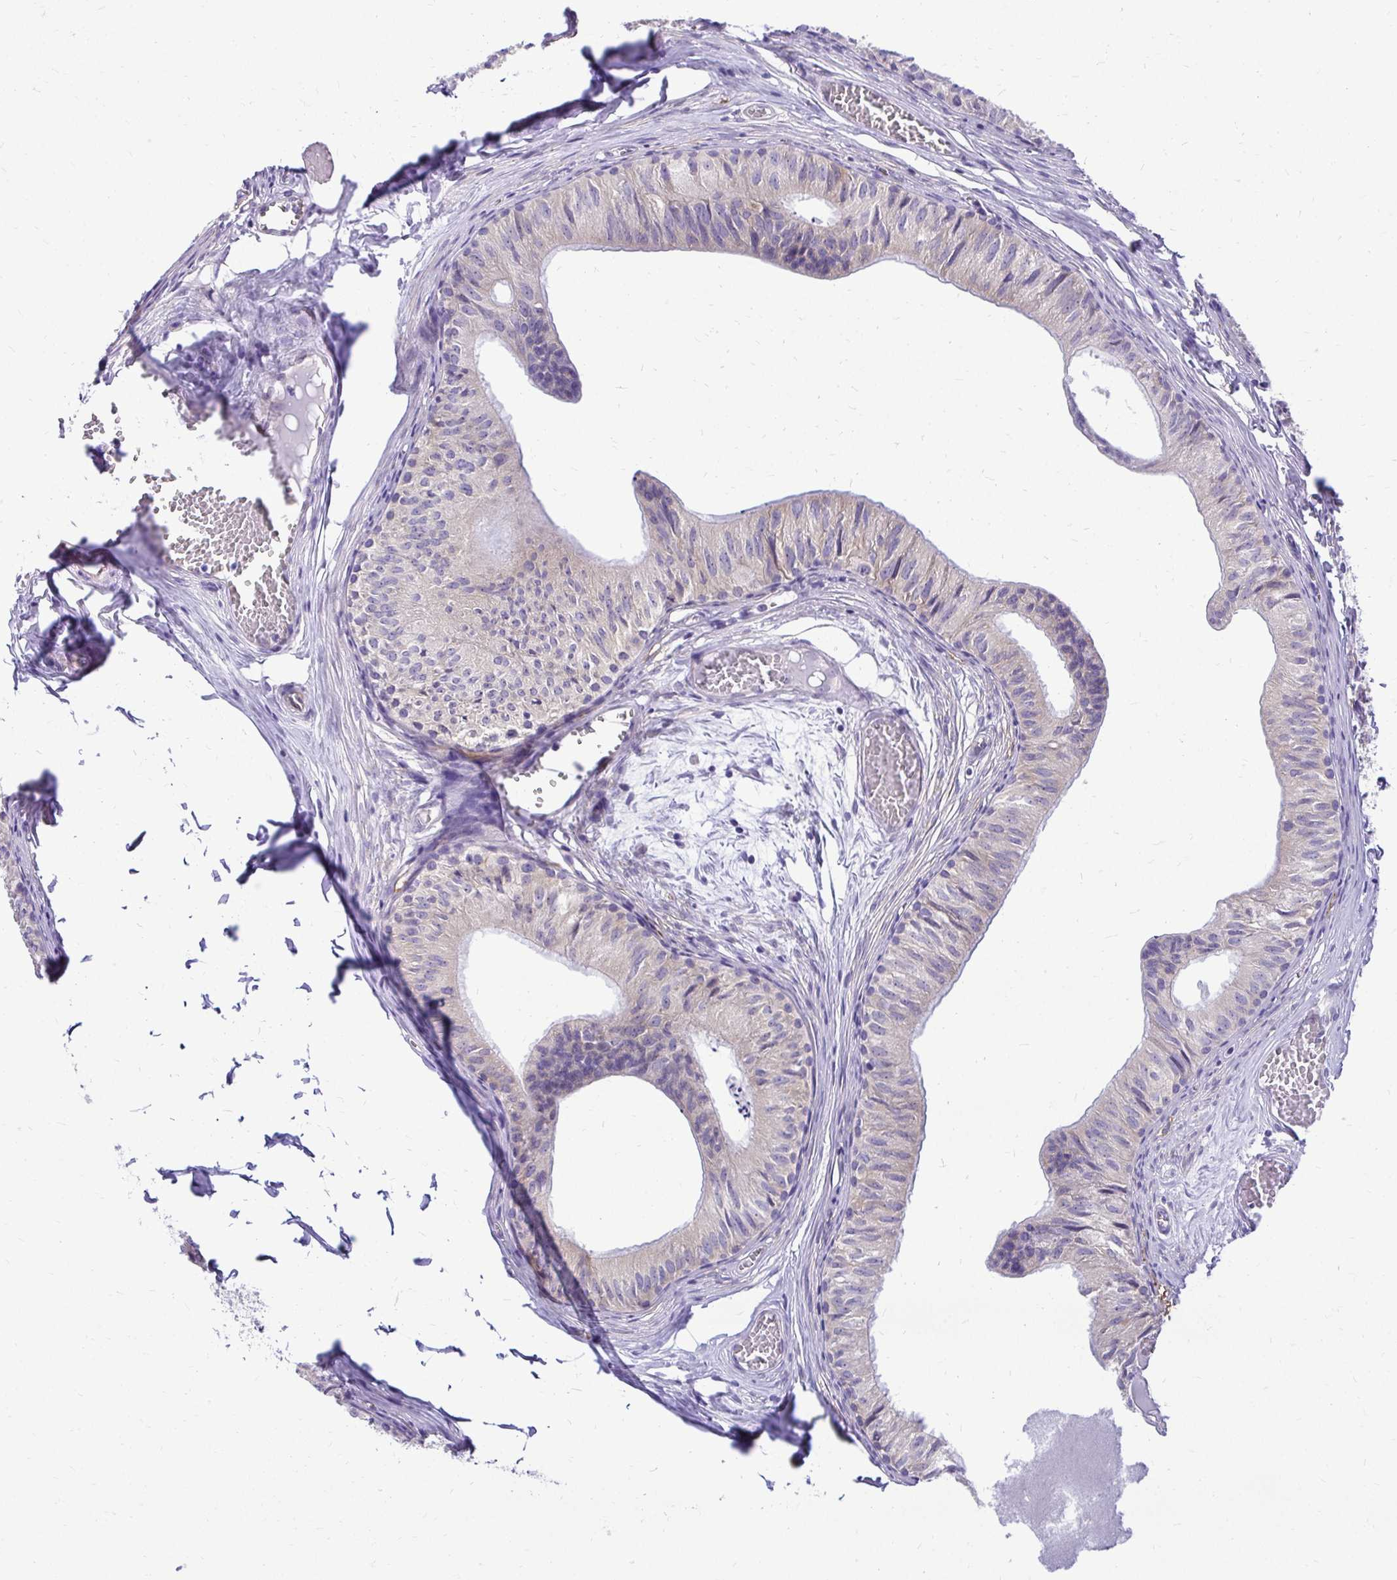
{"staining": {"intensity": "weak", "quantity": "<25%", "location": "cytoplasmic/membranous"}, "tissue": "epididymis", "cell_type": "Glandular cells", "image_type": "normal", "snomed": [{"axis": "morphology", "description": "Normal tissue, NOS"}, {"axis": "topography", "description": "Epididymis"}], "caption": "Immunohistochemical staining of unremarkable epididymis displays no significant positivity in glandular cells. (DAB immunohistochemistry (IHC) with hematoxylin counter stain).", "gene": "NIFK", "patient": {"sex": "male", "age": 25}}